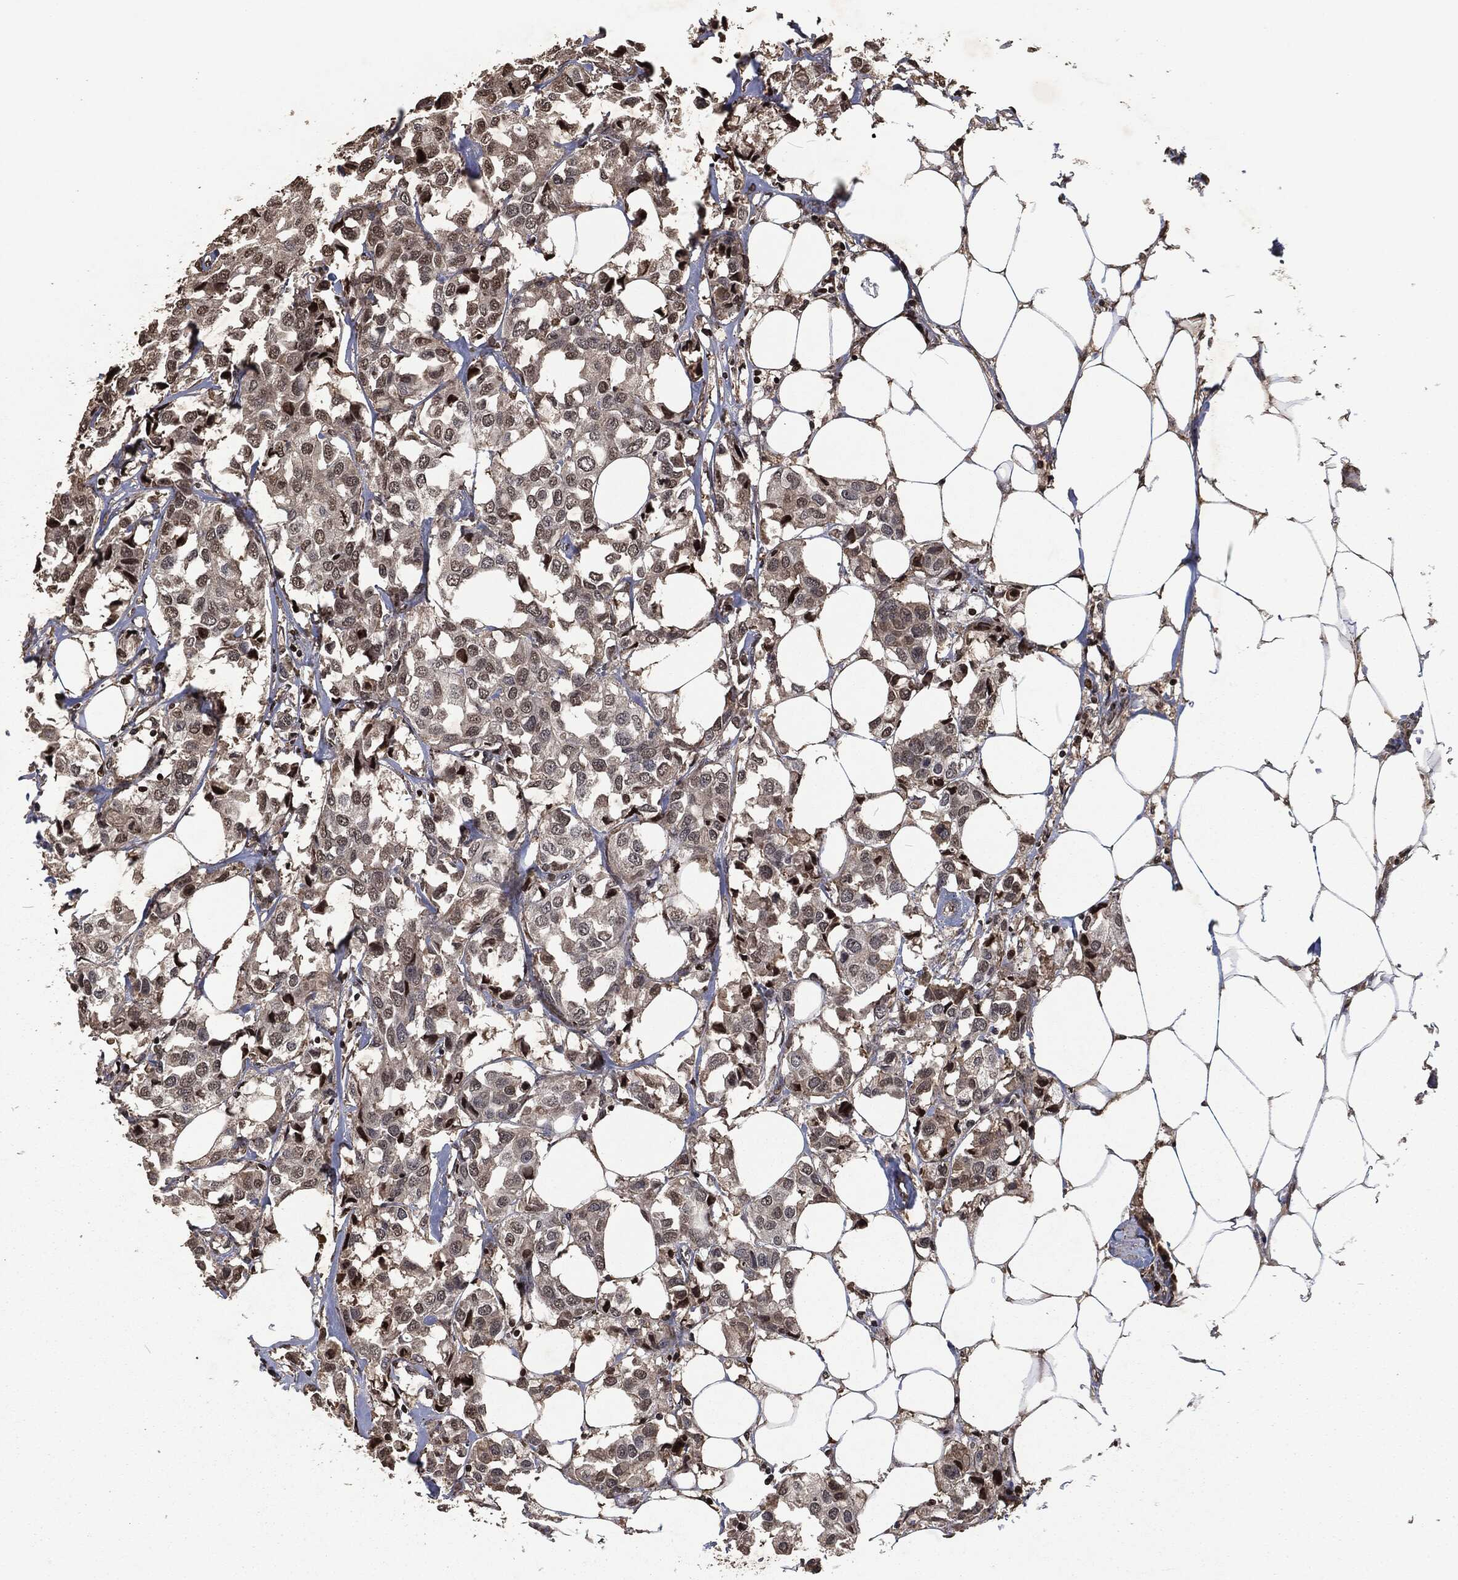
{"staining": {"intensity": "strong", "quantity": "<25%", "location": "nuclear"}, "tissue": "breast cancer", "cell_type": "Tumor cells", "image_type": "cancer", "snomed": [{"axis": "morphology", "description": "Duct carcinoma"}, {"axis": "topography", "description": "Breast"}], "caption": "This is a histology image of immunohistochemistry staining of breast invasive ductal carcinoma, which shows strong staining in the nuclear of tumor cells.", "gene": "SNAI1", "patient": {"sex": "female", "age": 80}}